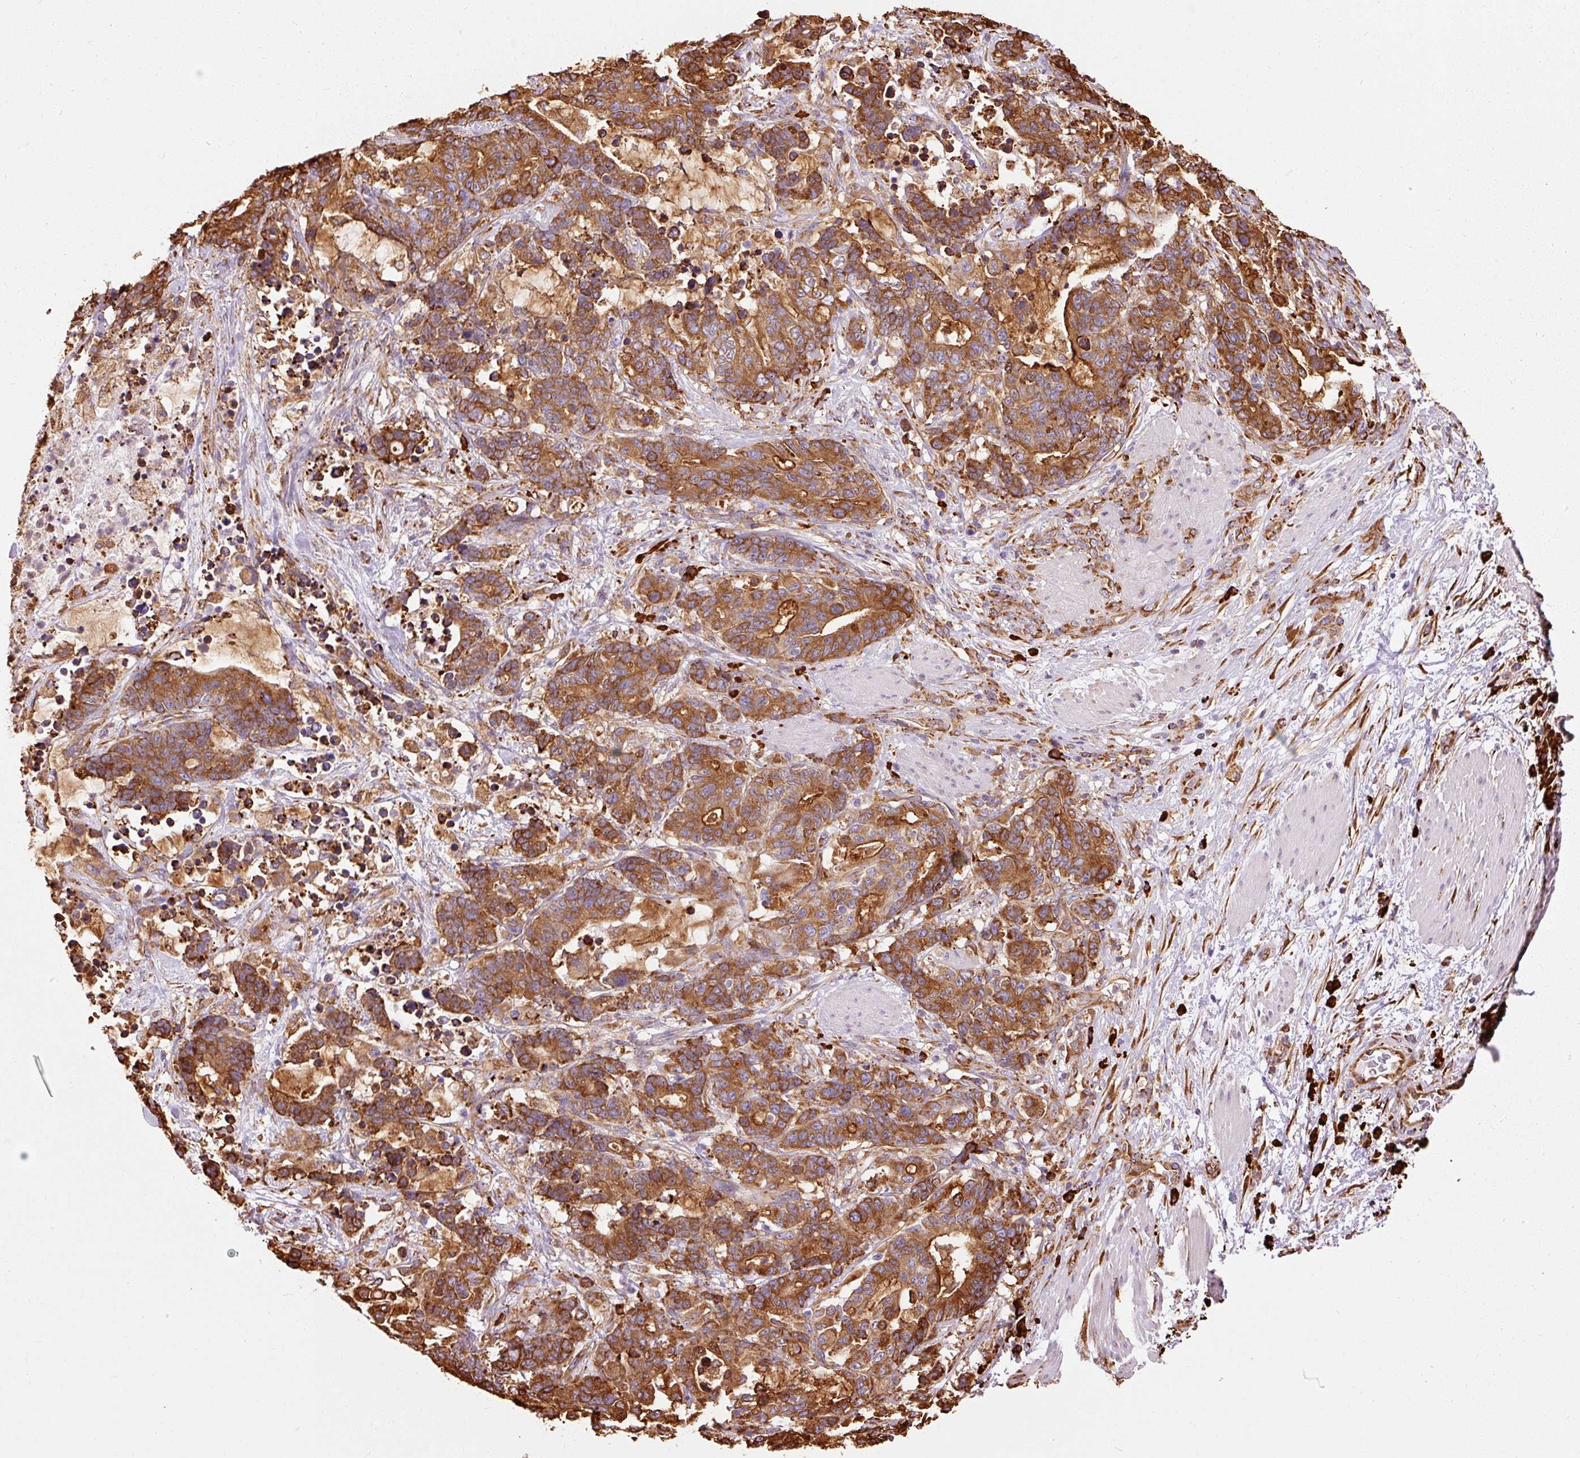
{"staining": {"intensity": "strong", "quantity": ">75%", "location": "cytoplasmic/membranous"}, "tissue": "stomach cancer", "cell_type": "Tumor cells", "image_type": "cancer", "snomed": [{"axis": "morphology", "description": "Normal tissue, NOS"}, {"axis": "morphology", "description": "Adenocarcinoma, NOS"}, {"axis": "topography", "description": "Stomach"}], "caption": "Approximately >75% of tumor cells in stomach adenocarcinoma reveal strong cytoplasmic/membranous protein staining as visualized by brown immunohistochemical staining.", "gene": "KLC1", "patient": {"sex": "female", "age": 64}}